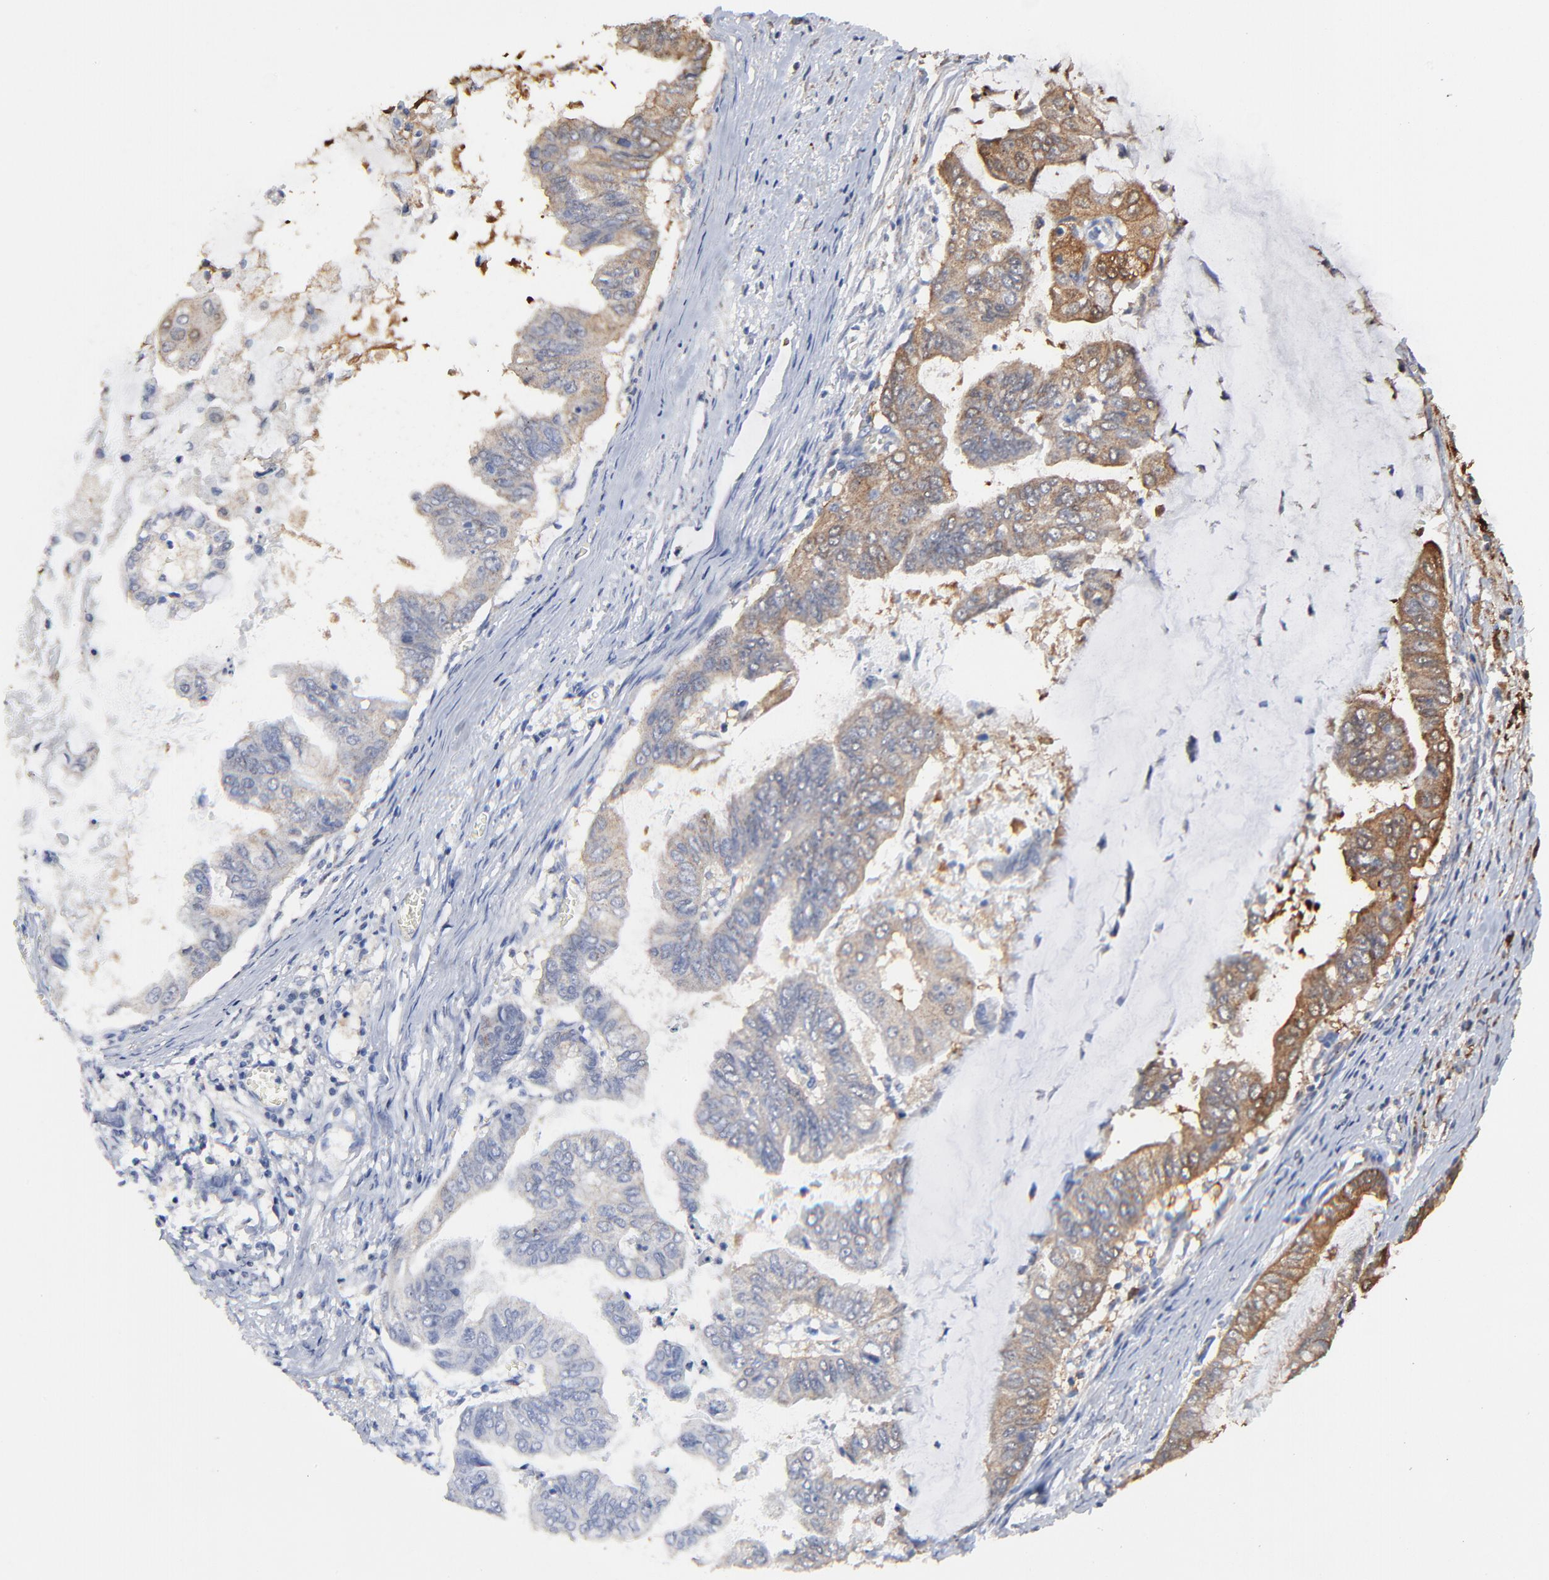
{"staining": {"intensity": "moderate", "quantity": ">75%", "location": "cytoplasmic/membranous"}, "tissue": "stomach cancer", "cell_type": "Tumor cells", "image_type": "cancer", "snomed": [{"axis": "morphology", "description": "Adenocarcinoma, NOS"}, {"axis": "topography", "description": "Stomach, upper"}], "caption": "A histopathology image of stomach cancer stained for a protein exhibits moderate cytoplasmic/membranous brown staining in tumor cells. Immunohistochemistry stains the protein in brown and the nuclei are stained blue.", "gene": "LGALS3", "patient": {"sex": "male", "age": 80}}